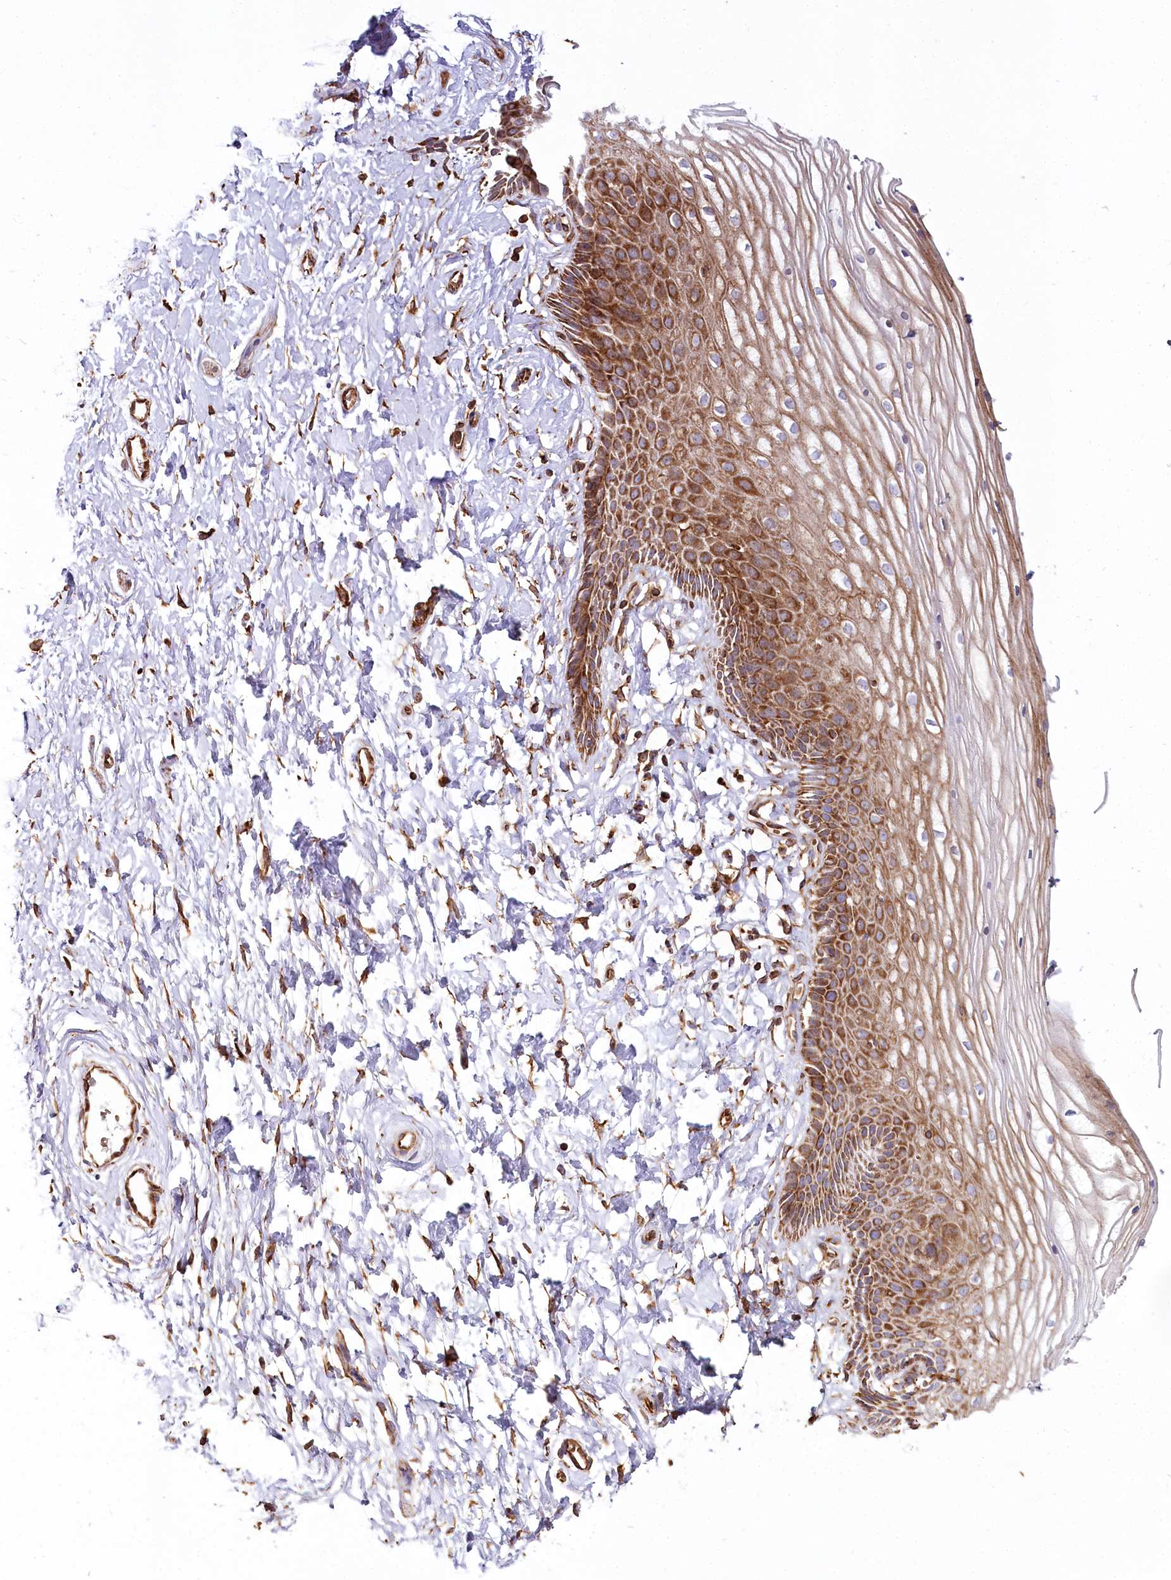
{"staining": {"intensity": "strong", "quantity": ">75%", "location": "cytoplasmic/membranous"}, "tissue": "vagina", "cell_type": "Squamous epithelial cells", "image_type": "normal", "snomed": [{"axis": "morphology", "description": "Normal tissue, NOS"}, {"axis": "topography", "description": "Vagina"}, {"axis": "topography", "description": "Cervix"}], "caption": "Human vagina stained for a protein (brown) displays strong cytoplasmic/membranous positive staining in approximately >75% of squamous epithelial cells.", "gene": "THUMPD3", "patient": {"sex": "female", "age": 40}}